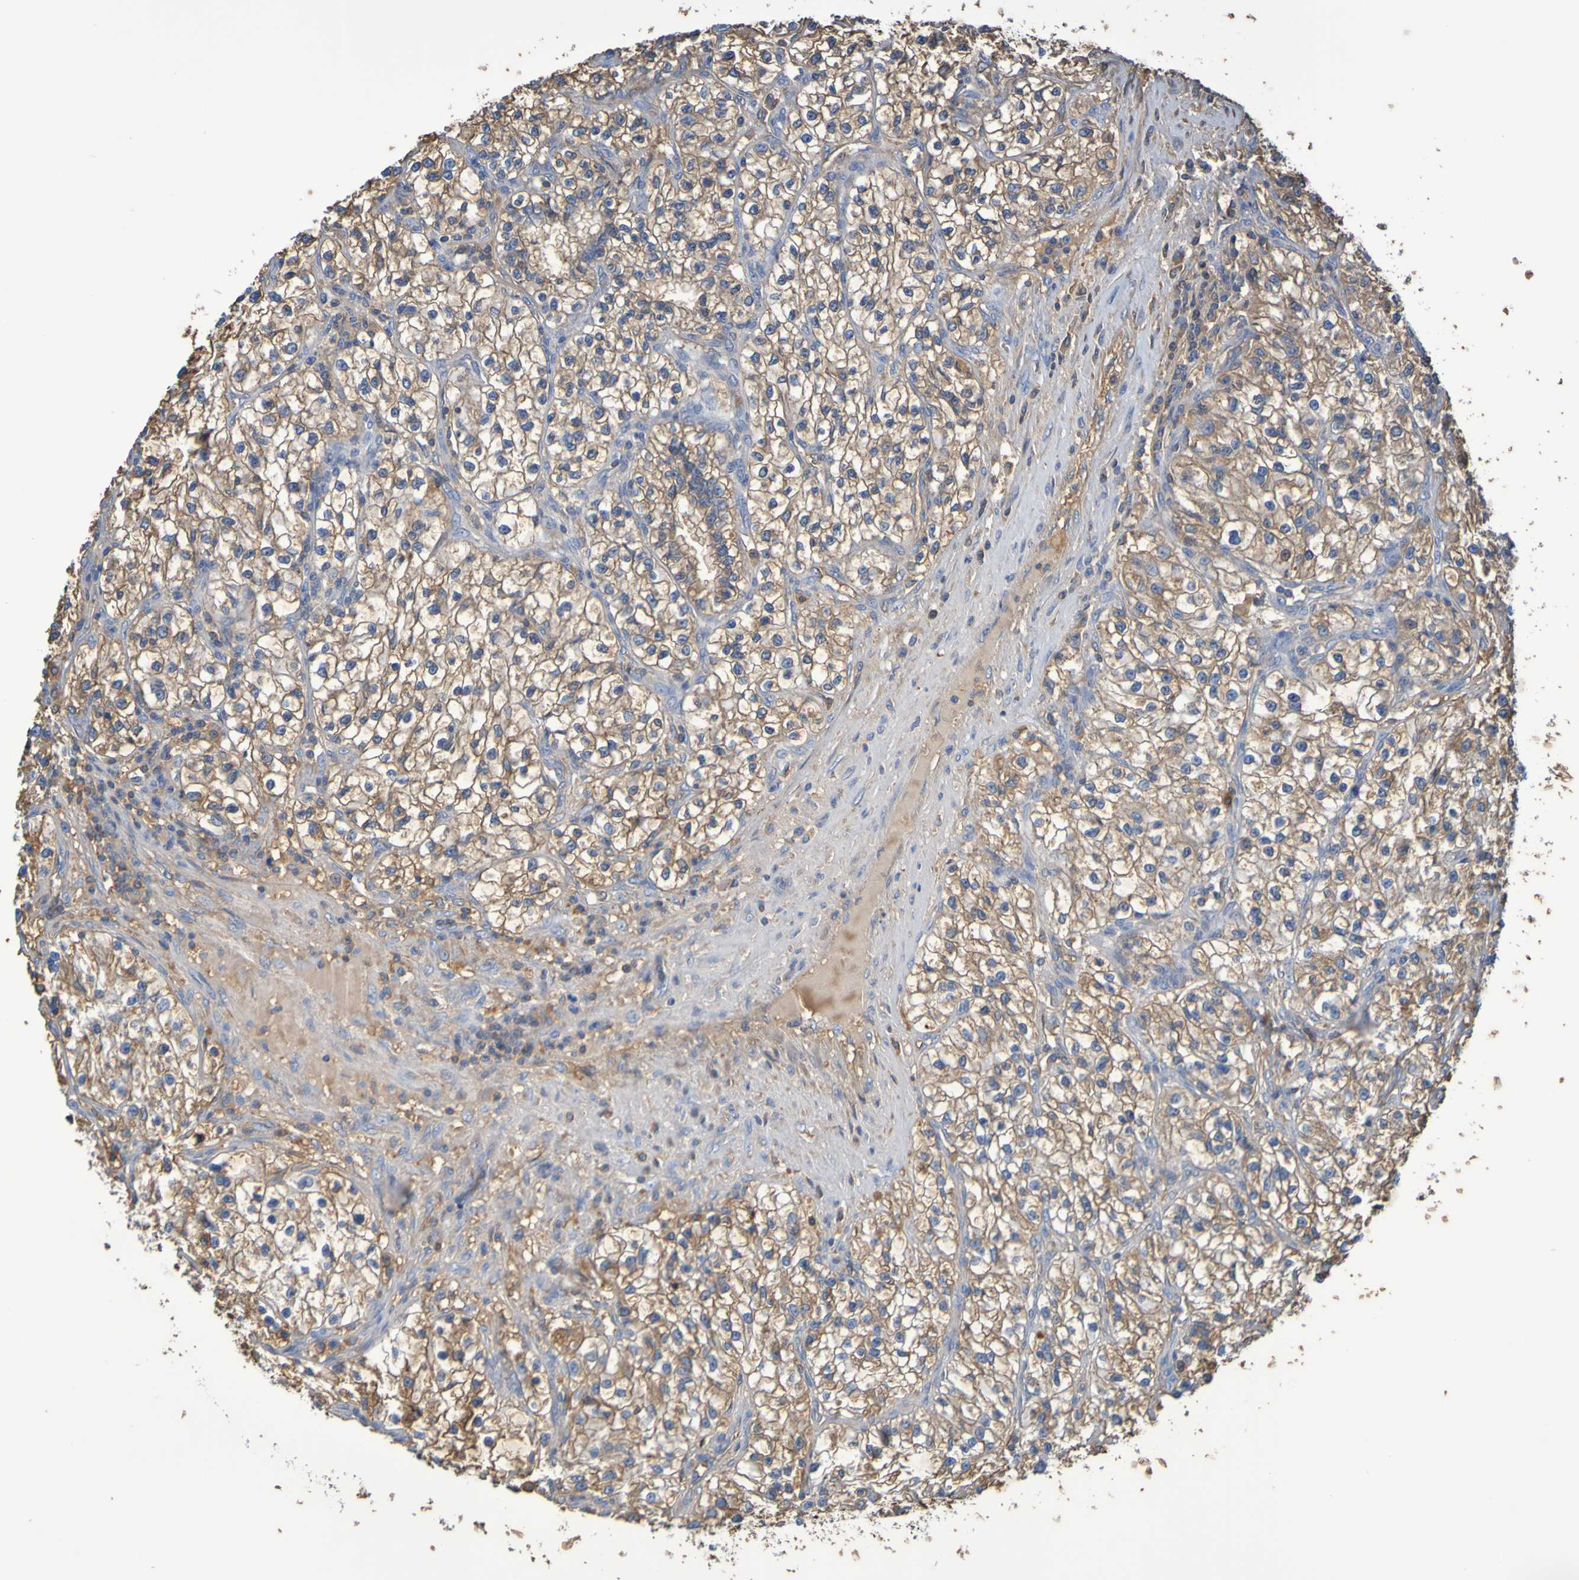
{"staining": {"intensity": "moderate", "quantity": ">75%", "location": "cytoplasmic/membranous"}, "tissue": "renal cancer", "cell_type": "Tumor cells", "image_type": "cancer", "snomed": [{"axis": "morphology", "description": "Adenocarcinoma, NOS"}, {"axis": "topography", "description": "Kidney"}], "caption": "Immunohistochemistry of human renal adenocarcinoma demonstrates medium levels of moderate cytoplasmic/membranous staining in approximately >75% of tumor cells.", "gene": "GAB3", "patient": {"sex": "female", "age": 57}}